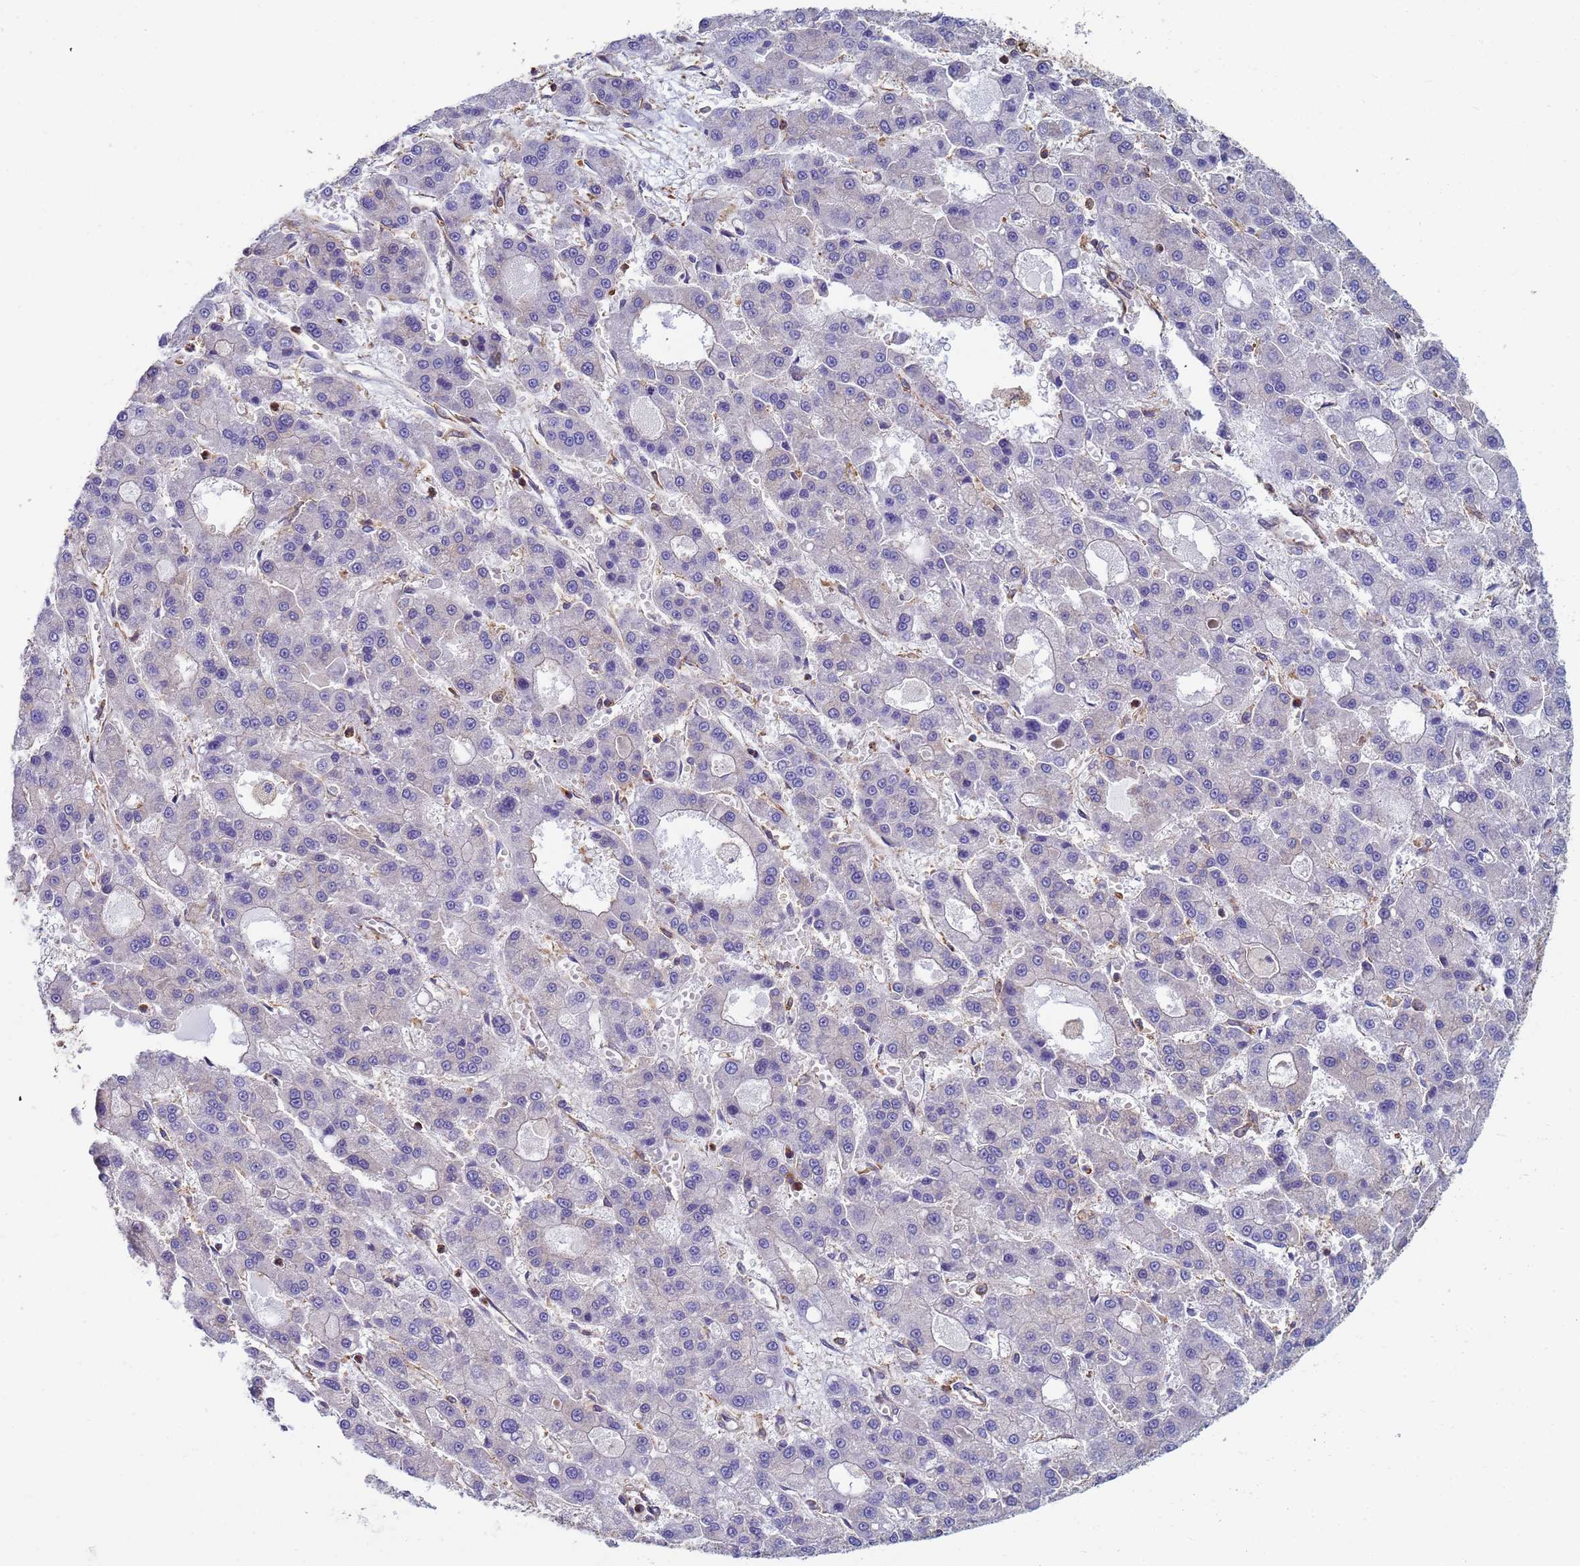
{"staining": {"intensity": "negative", "quantity": "none", "location": "none"}, "tissue": "liver cancer", "cell_type": "Tumor cells", "image_type": "cancer", "snomed": [{"axis": "morphology", "description": "Carcinoma, Hepatocellular, NOS"}, {"axis": "topography", "description": "Liver"}], "caption": "Hepatocellular carcinoma (liver) was stained to show a protein in brown. There is no significant expression in tumor cells.", "gene": "ZNG1B", "patient": {"sex": "male", "age": 70}}